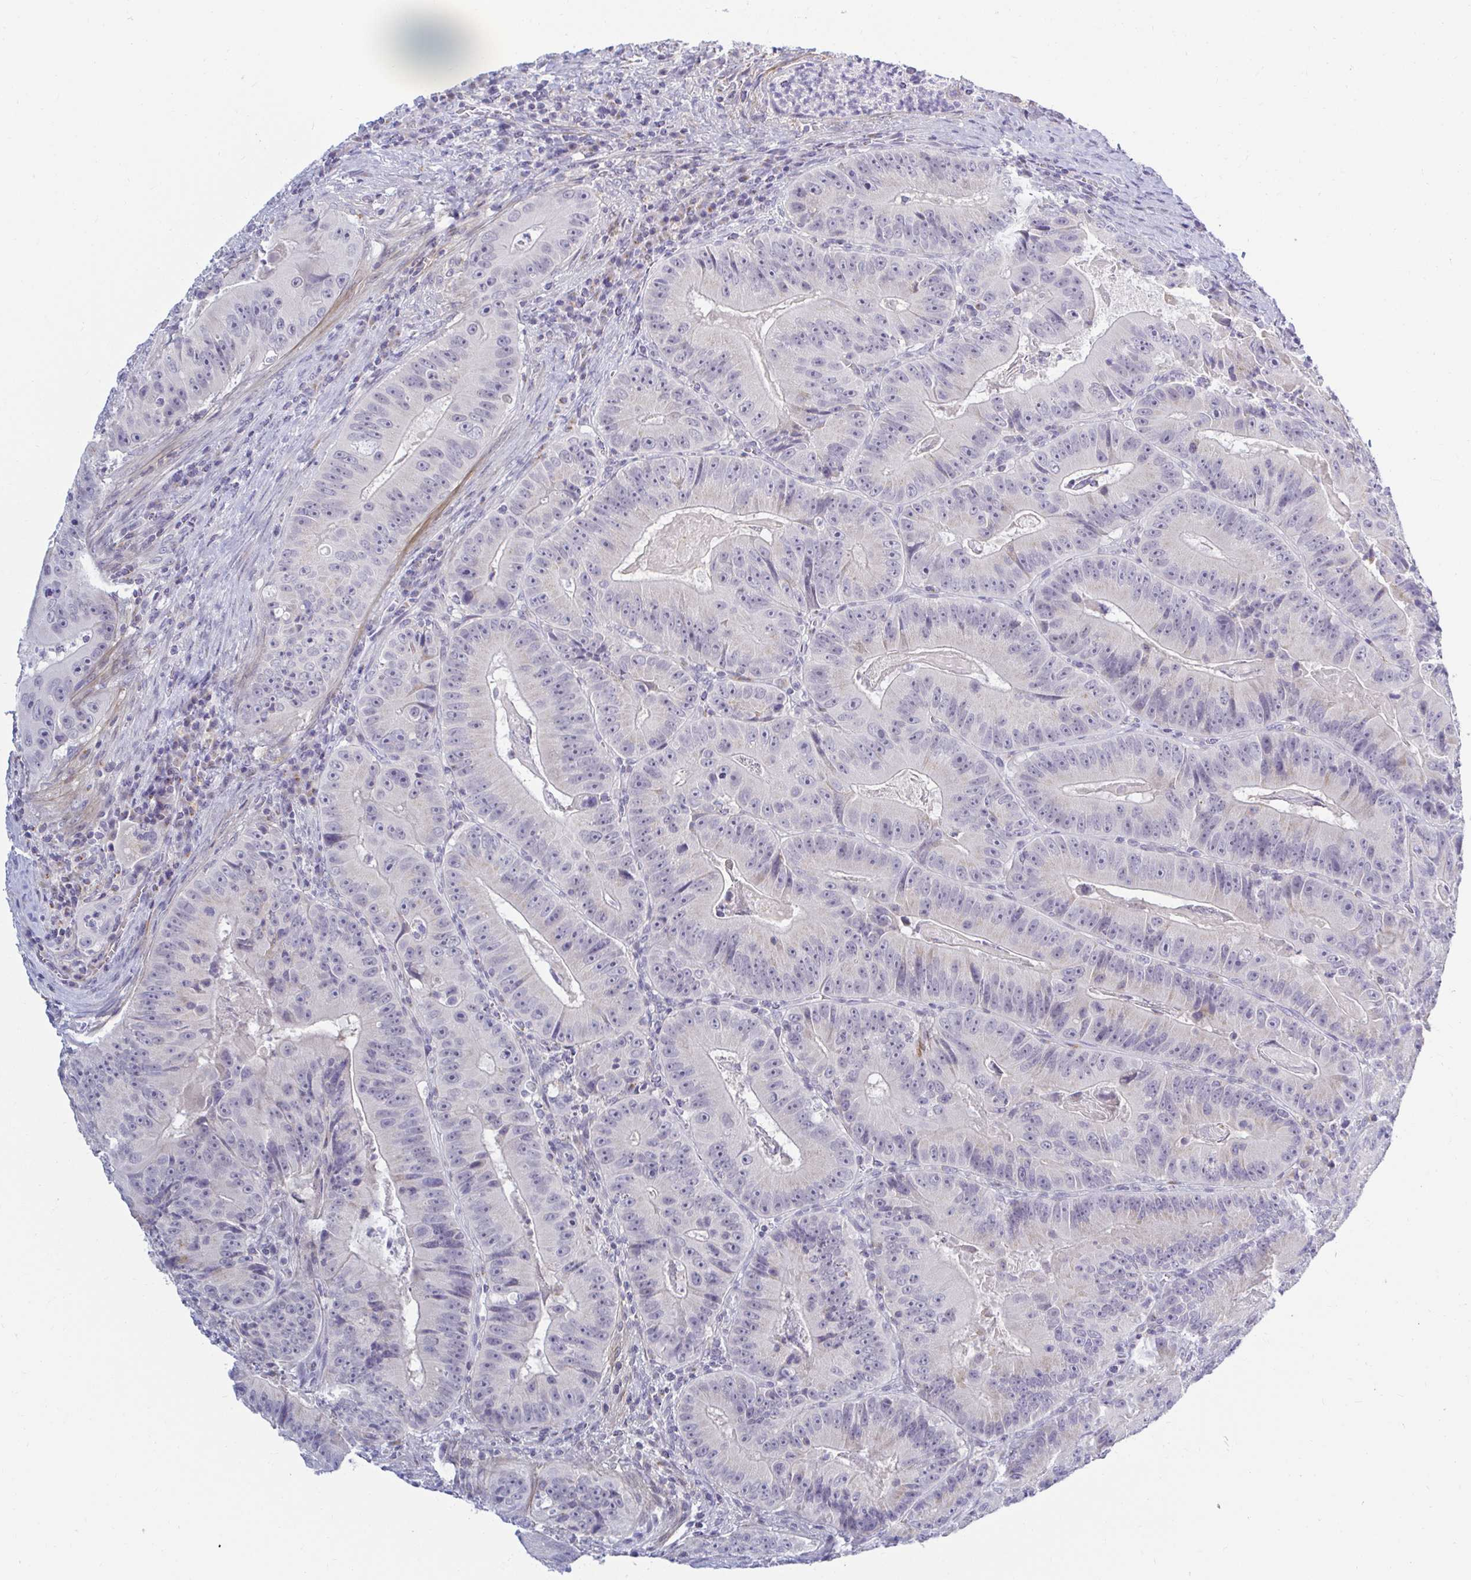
{"staining": {"intensity": "negative", "quantity": "none", "location": "none"}, "tissue": "colorectal cancer", "cell_type": "Tumor cells", "image_type": "cancer", "snomed": [{"axis": "morphology", "description": "Adenocarcinoma, NOS"}, {"axis": "topography", "description": "Colon"}], "caption": "Immunohistochemistry photomicrograph of human colorectal adenocarcinoma stained for a protein (brown), which shows no staining in tumor cells.", "gene": "OR51D1", "patient": {"sex": "female", "age": 86}}